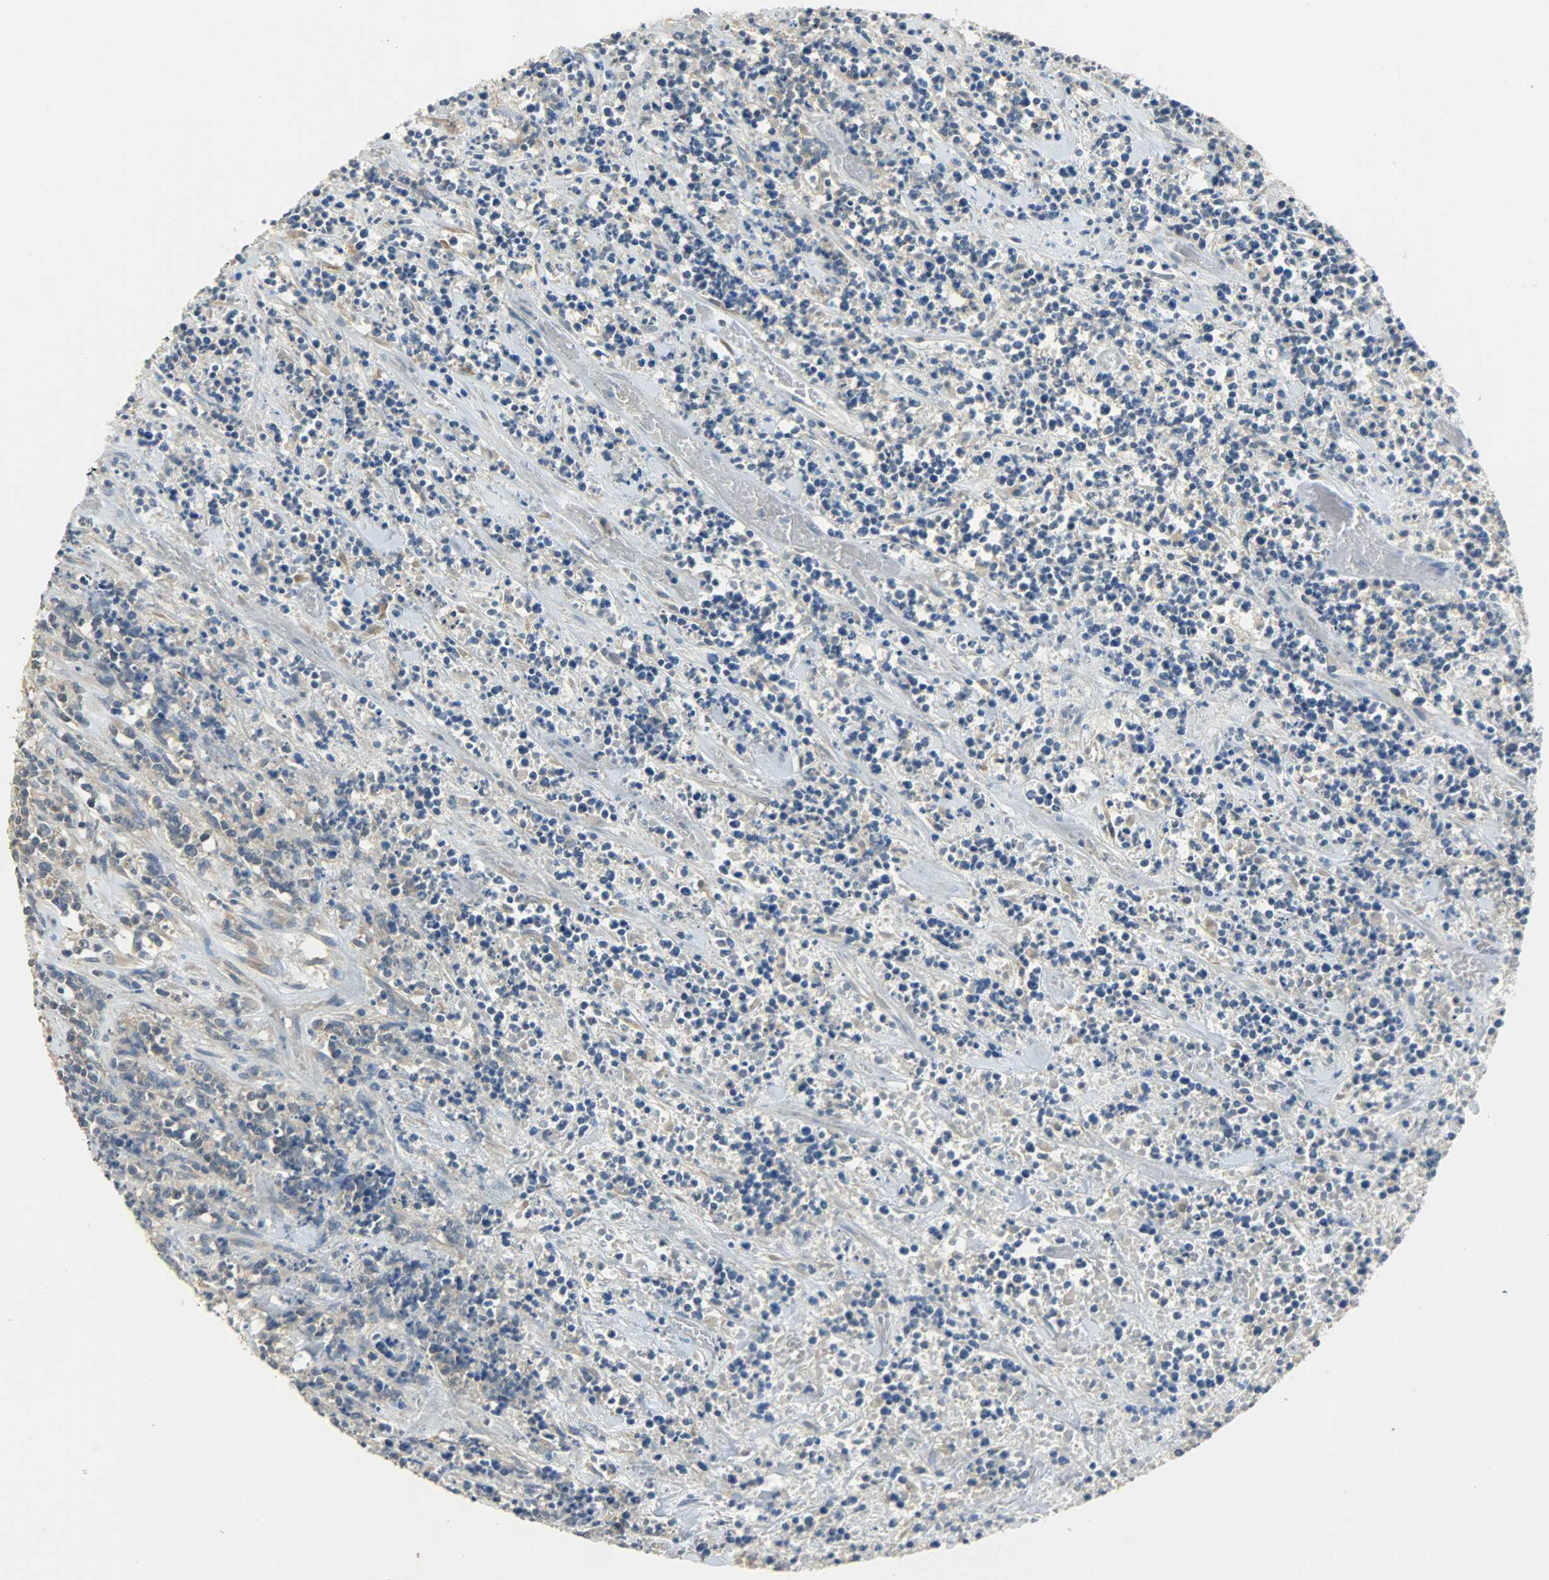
{"staining": {"intensity": "weak", "quantity": "<25%", "location": "cytoplasmic/membranous"}, "tissue": "lymphoma", "cell_type": "Tumor cells", "image_type": "cancer", "snomed": [{"axis": "morphology", "description": "Malignant lymphoma, non-Hodgkin's type, High grade"}, {"axis": "topography", "description": "Soft tissue"}], "caption": "Protein analysis of lymphoma displays no significant positivity in tumor cells. The staining is performed using DAB brown chromogen with nuclei counter-stained in using hematoxylin.", "gene": "DSG2", "patient": {"sex": "male", "age": 18}}